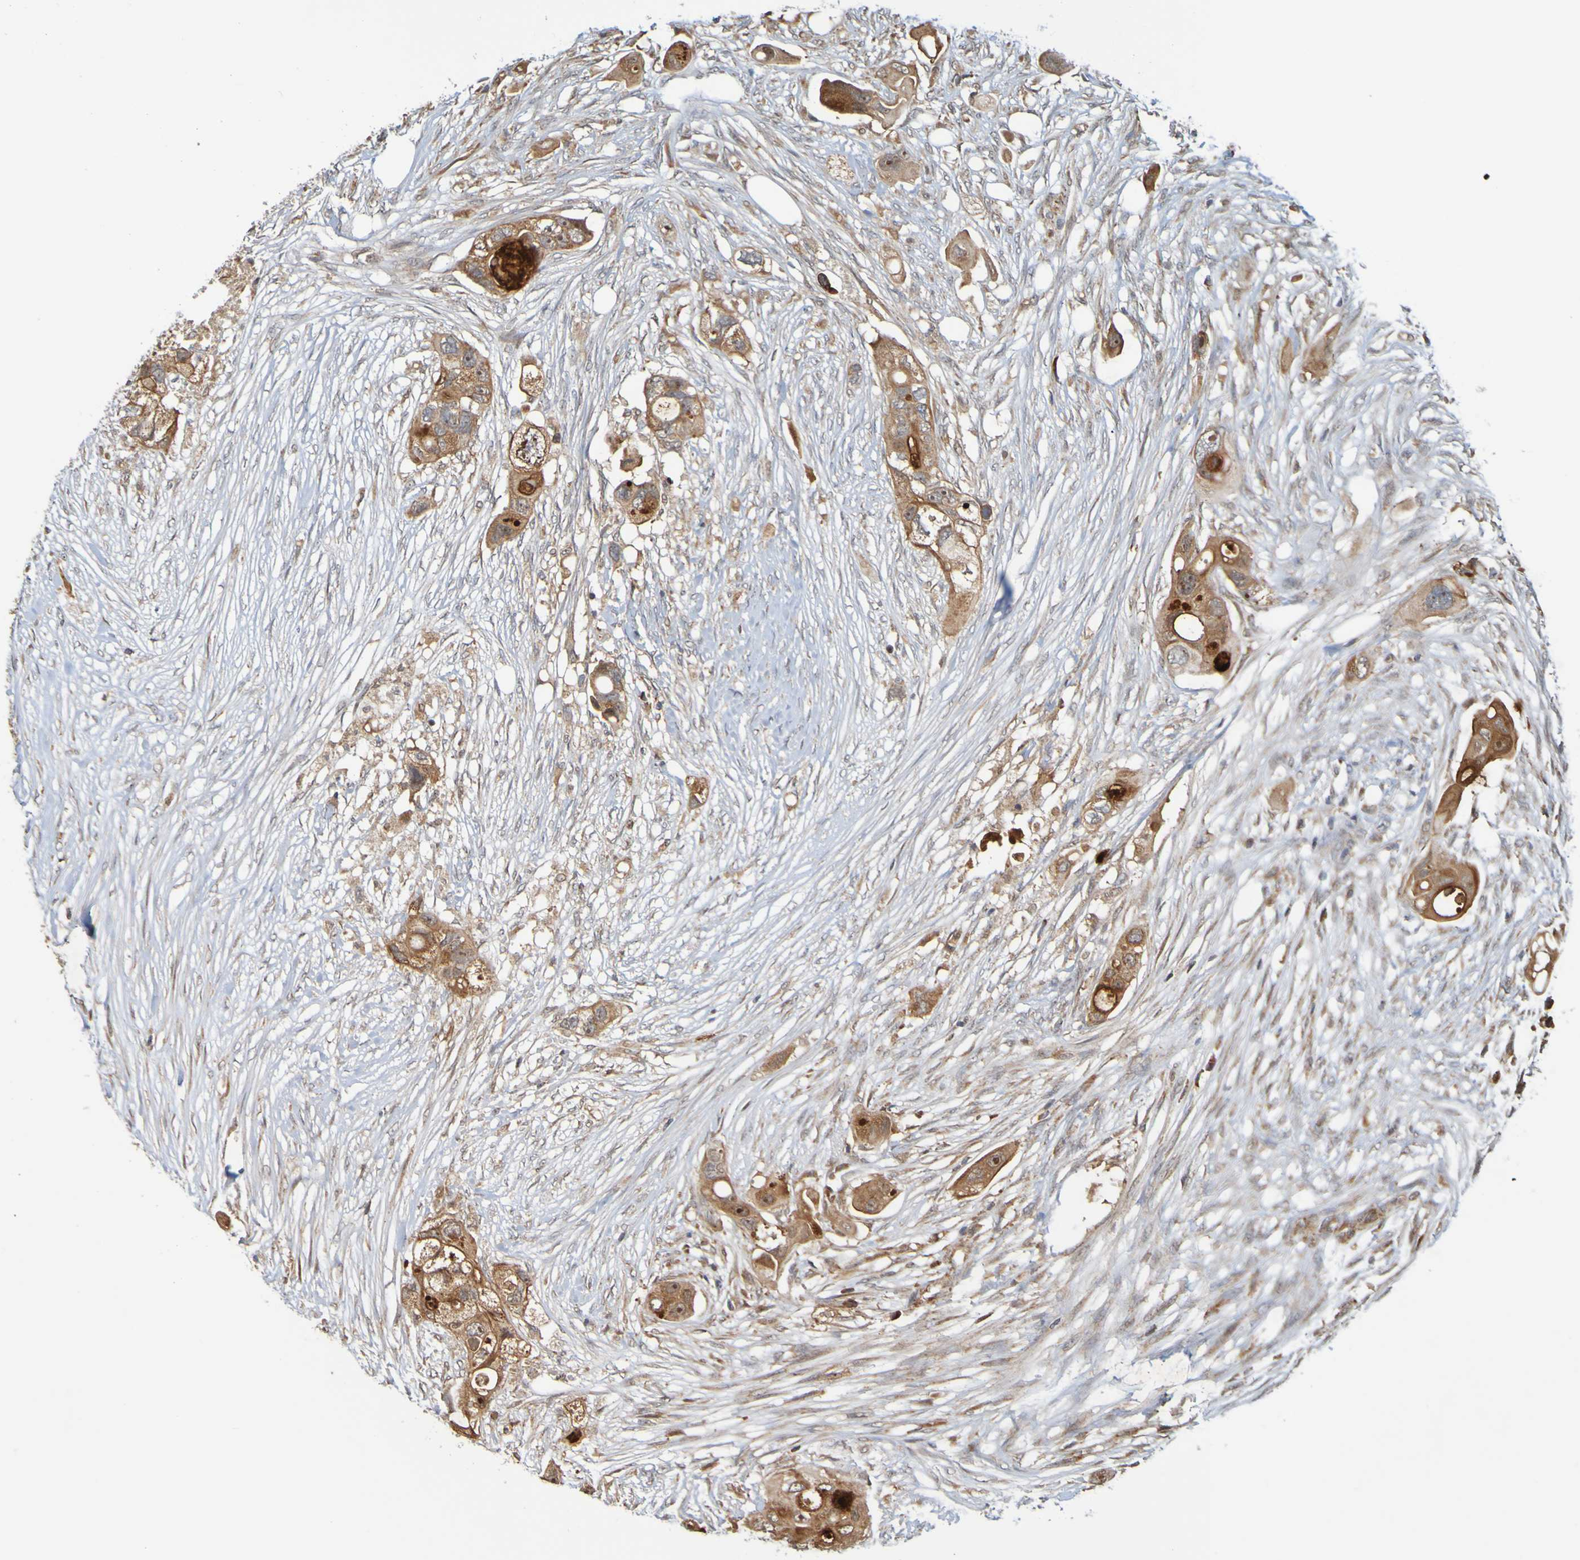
{"staining": {"intensity": "moderate", "quantity": ">75%", "location": "cytoplasmic/membranous"}, "tissue": "colorectal cancer", "cell_type": "Tumor cells", "image_type": "cancer", "snomed": [{"axis": "morphology", "description": "Adenocarcinoma, NOS"}, {"axis": "topography", "description": "Colon"}], "caption": "Protein staining by immunohistochemistry (IHC) demonstrates moderate cytoplasmic/membranous expression in about >75% of tumor cells in colorectal cancer.", "gene": "TMBIM1", "patient": {"sex": "female", "age": 57}}